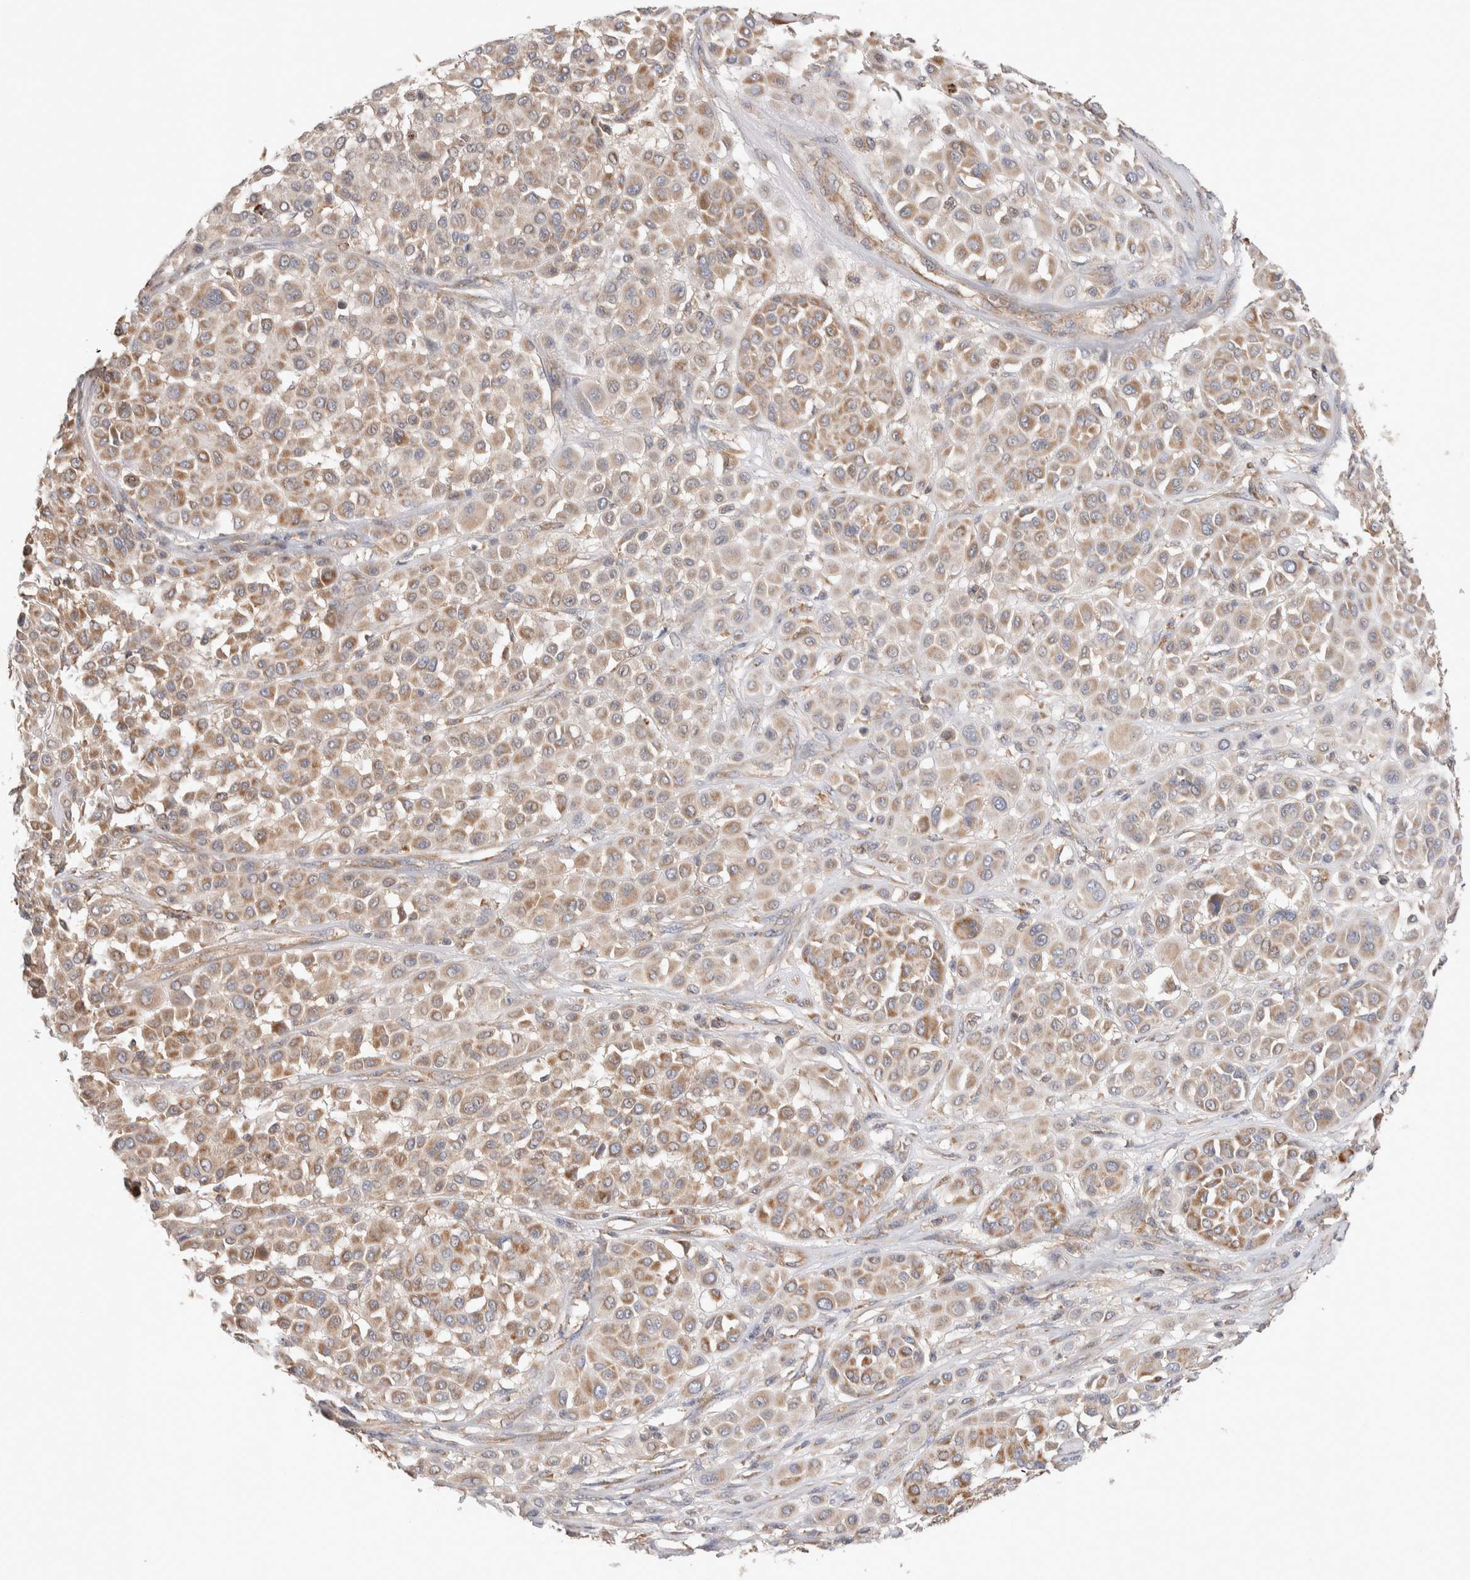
{"staining": {"intensity": "moderate", "quantity": ">75%", "location": "cytoplasmic/membranous"}, "tissue": "melanoma", "cell_type": "Tumor cells", "image_type": "cancer", "snomed": [{"axis": "morphology", "description": "Malignant melanoma, Metastatic site"}, {"axis": "topography", "description": "Soft tissue"}], "caption": "Malignant melanoma (metastatic site) stained with a brown dye exhibits moderate cytoplasmic/membranous positive expression in about >75% of tumor cells.", "gene": "DEPTOR", "patient": {"sex": "male", "age": 41}}